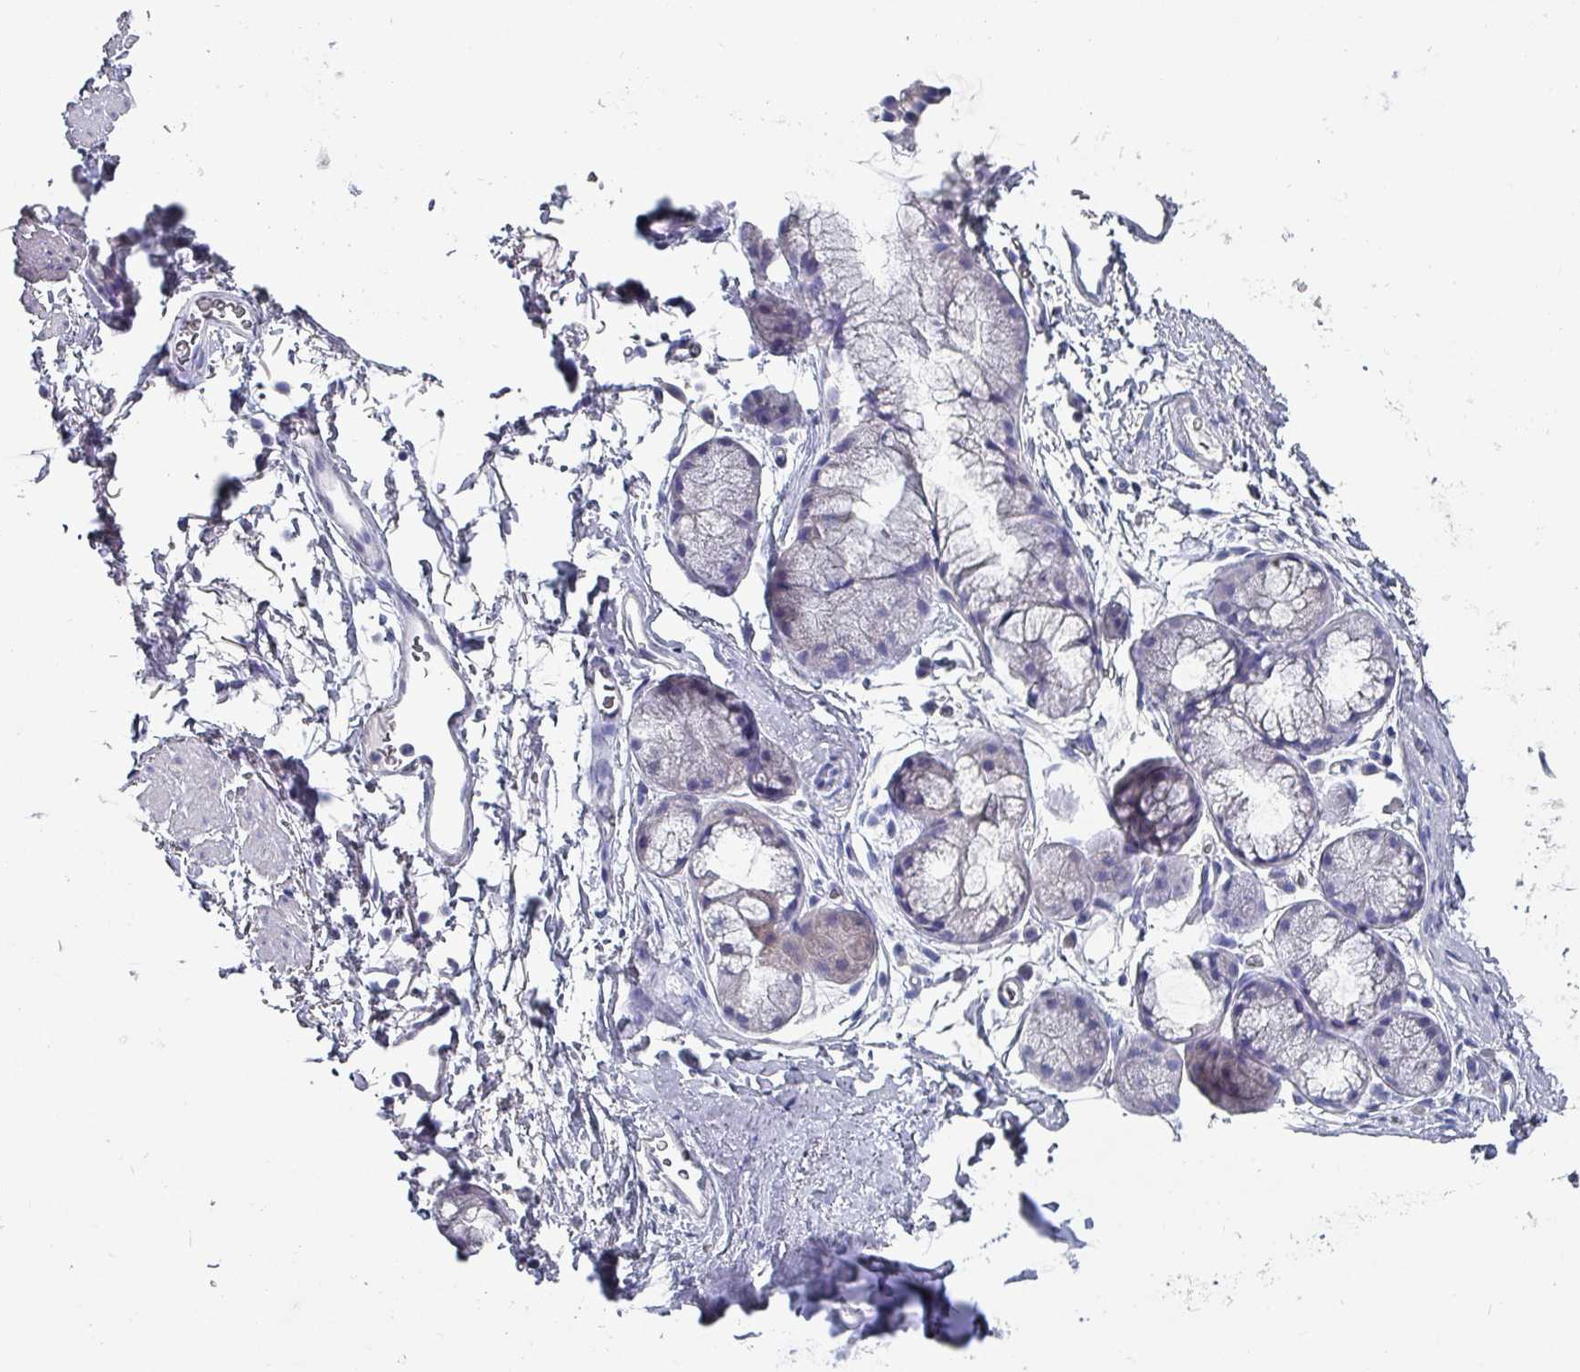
{"staining": {"intensity": "negative", "quantity": "none", "location": "none"}, "tissue": "adipose tissue", "cell_type": "Adipocytes", "image_type": "normal", "snomed": [{"axis": "morphology", "description": "Normal tissue, NOS"}, {"axis": "topography", "description": "Lymph node"}, {"axis": "topography", "description": "Cartilage tissue"}, {"axis": "topography", "description": "Bronchus"}], "caption": "Micrograph shows no protein expression in adipocytes of normal adipose tissue.", "gene": "INS", "patient": {"sex": "female", "age": 70}}